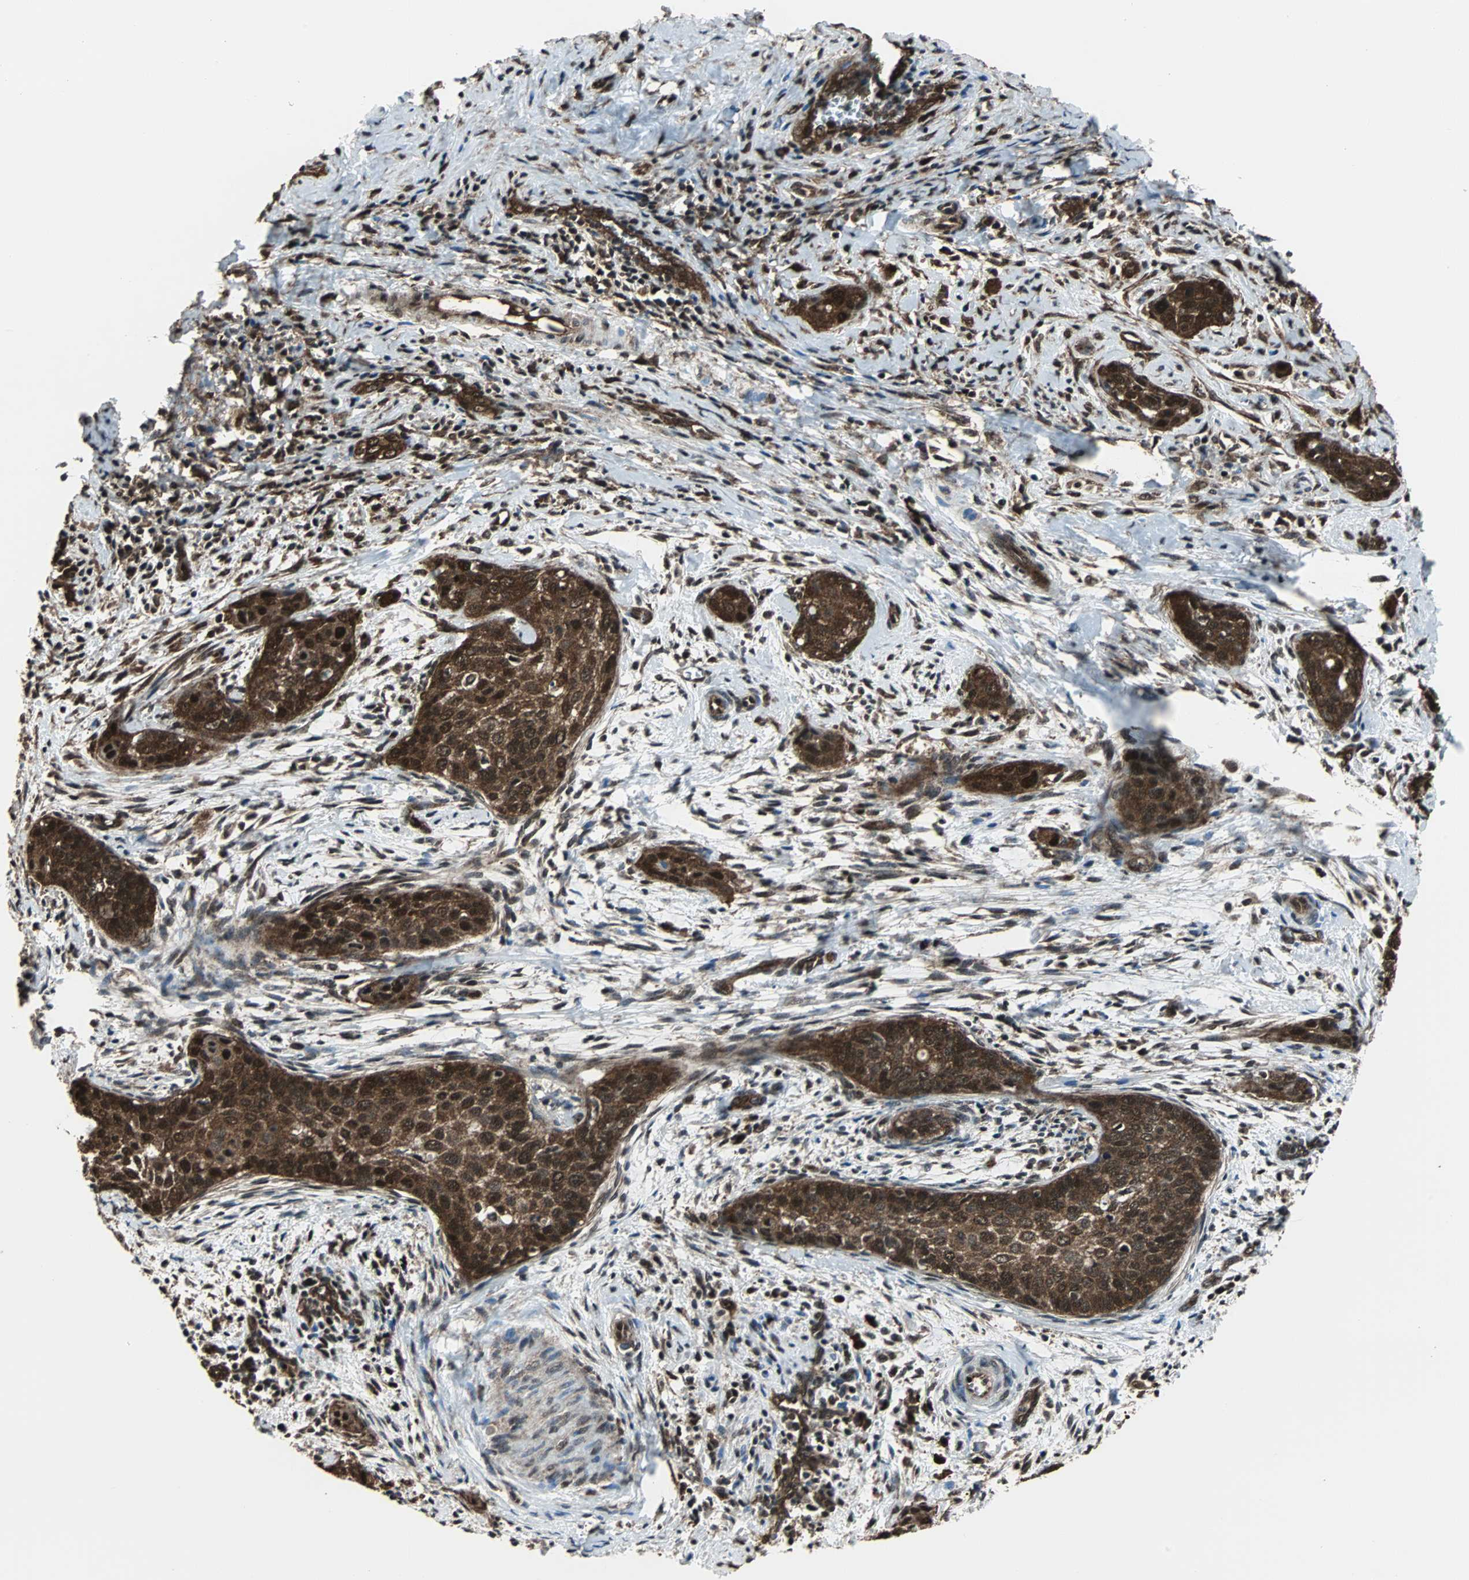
{"staining": {"intensity": "strong", "quantity": ">75%", "location": "cytoplasmic/membranous,nuclear"}, "tissue": "cervical cancer", "cell_type": "Tumor cells", "image_type": "cancer", "snomed": [{"axis": "morphology", "description": "Squamous cell carcinoma, NOS"}, {"axis": "topography", "description": "Cervix"}], "caption": "Cervical cancer tissue exhibits strong cytoplasmic/membranous and nuclear positivity in approximately >75% of tumor cells The staining was performed using DAB (3,3'-diaminobenzidine), with brown indicating positive protein expression. Nuclei are stained blue with hematoxylin.", "gene": "VCP", "patient": {"sex": "female", "age": 33}}